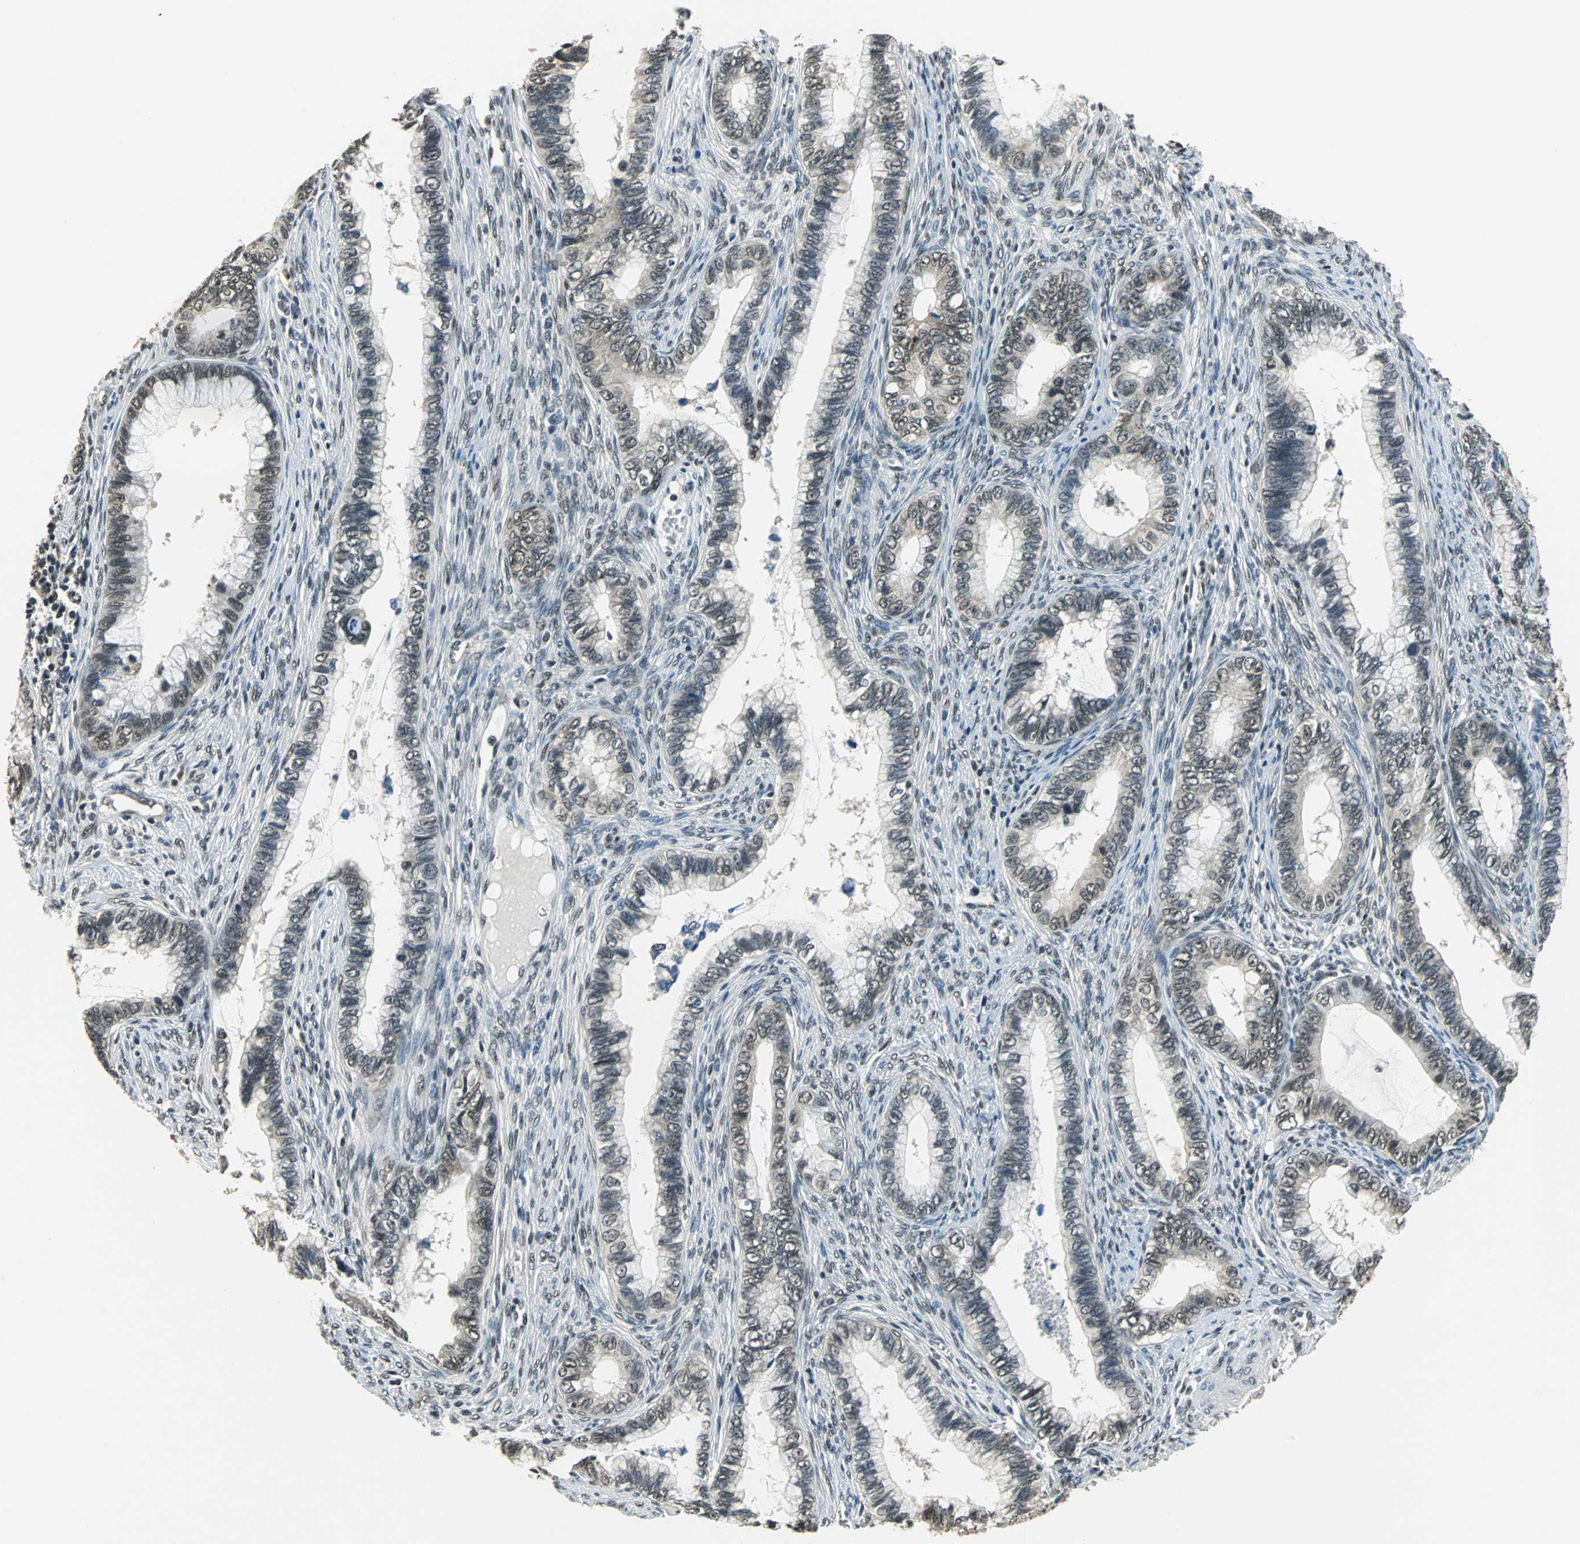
{"staining": {"intensity": "moderate", "quantity": "25%-75%", "location": "nuclear"}, "tissue": "cervical cancer", "cell_type": "Tumor cells", "image_type": "cancer", "snomed": [{"axis": "morphology", "description": "Adenocarcinoma, NOS"}, {"axis": "topography", "description": "Cervix"}], "caption": "Cervical cancer stained with a brown dye exhibits moderate nuclear positive expression in about 25%-75% of tumor cells.", "gene": "RBM14", "patient": {"sex": "female", "age": 44}}